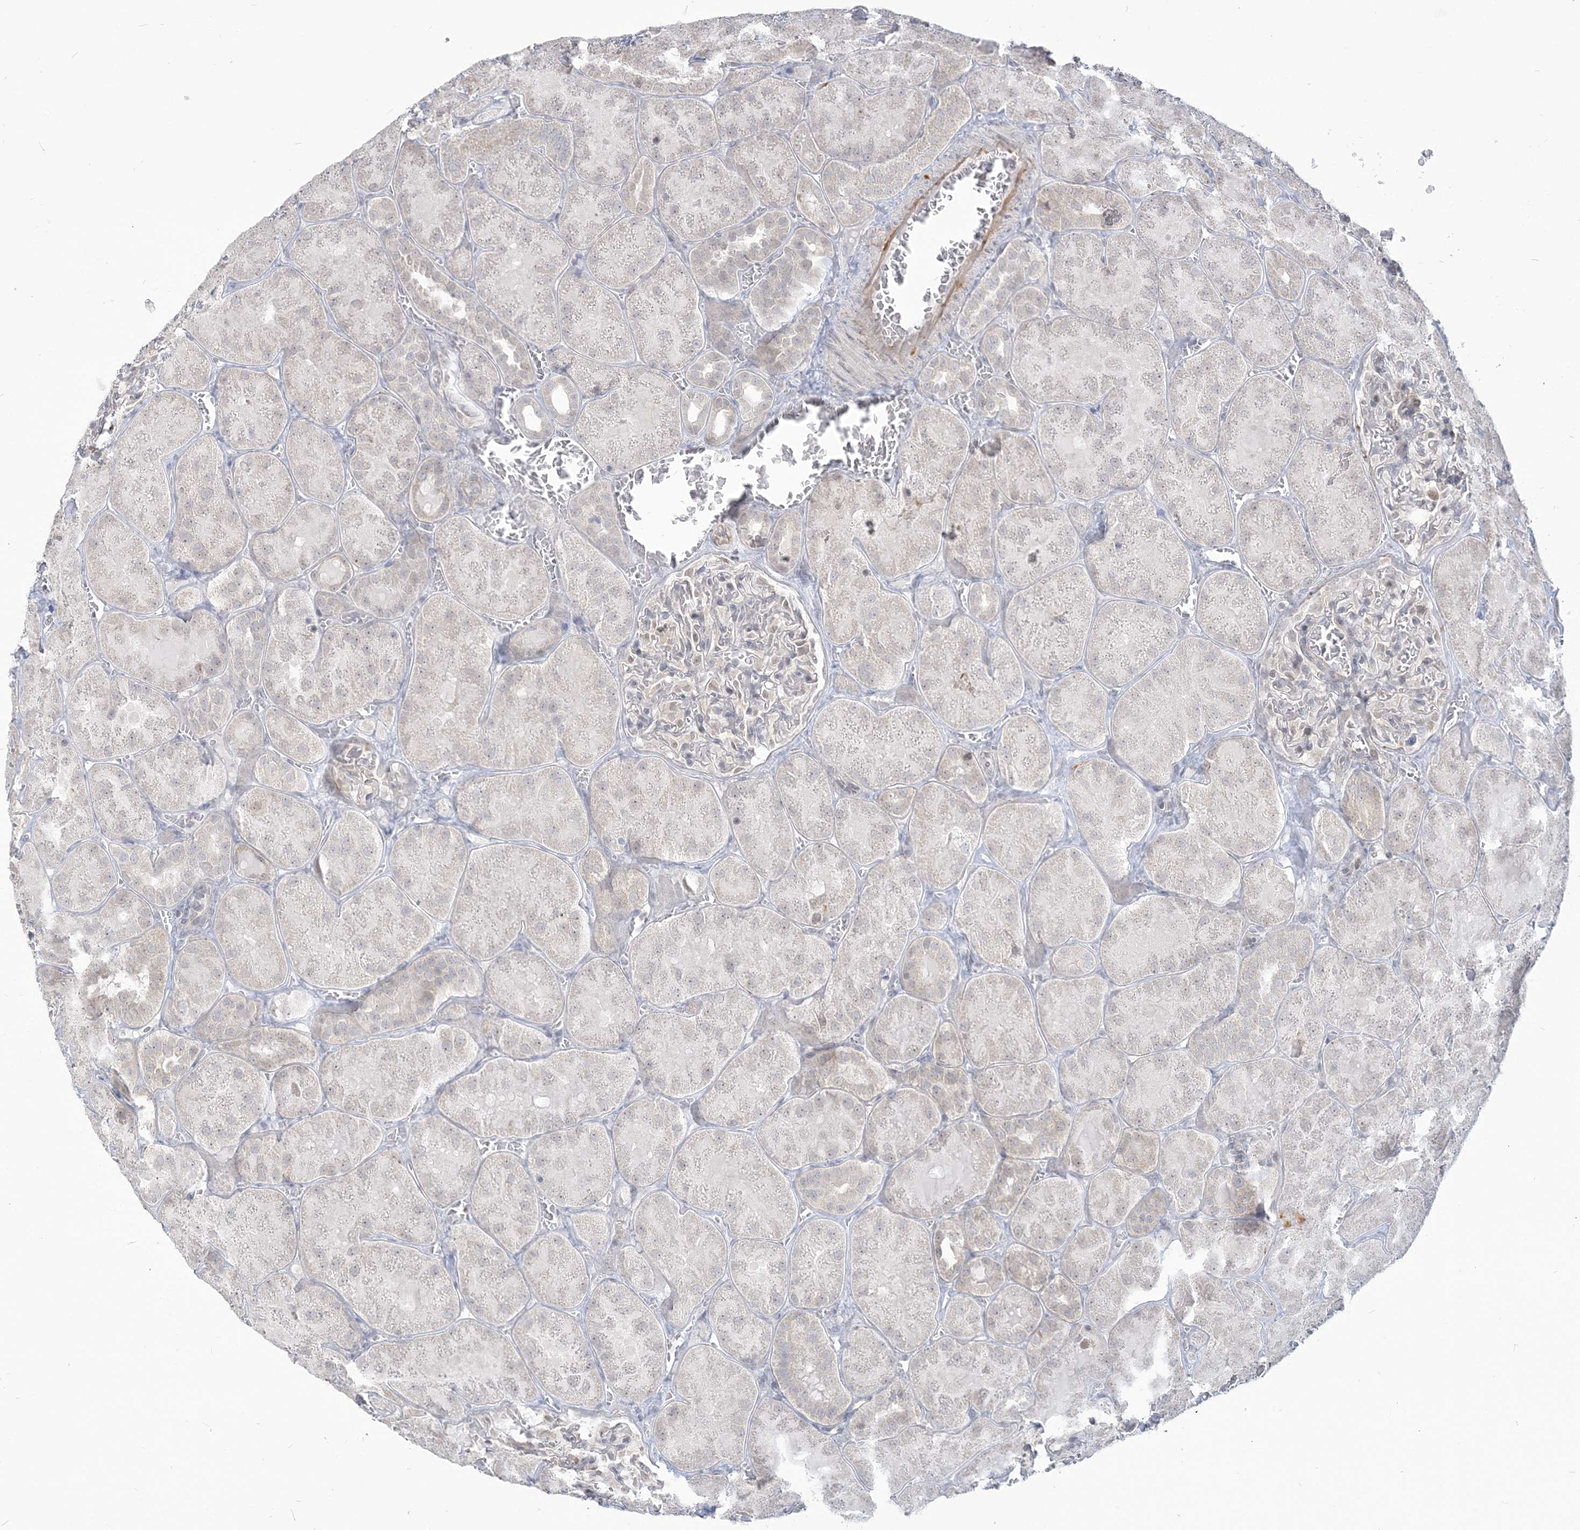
{"staining": {"intensity": "negative", "quantity": "none", "location": "none"}, "tissue": "kidney", "cell_type": "Cells in glomeruli", "image_type": "normal", "snomed": [{"axis": "morphology", "description": "Normal tissue, NOS"}, {"axis": "topography", "description": "Kidney"}], "caption": "DAB immunohistochemical staining of benign kidney reveals no significant staining in cells in glomeruli. (DAB (3,3'-diaminobenzidine) IHC visualized using brightfield microscopy, high magnification).", "gene": "SDAD1", "patient": {"sex": "male", "age": 28}}